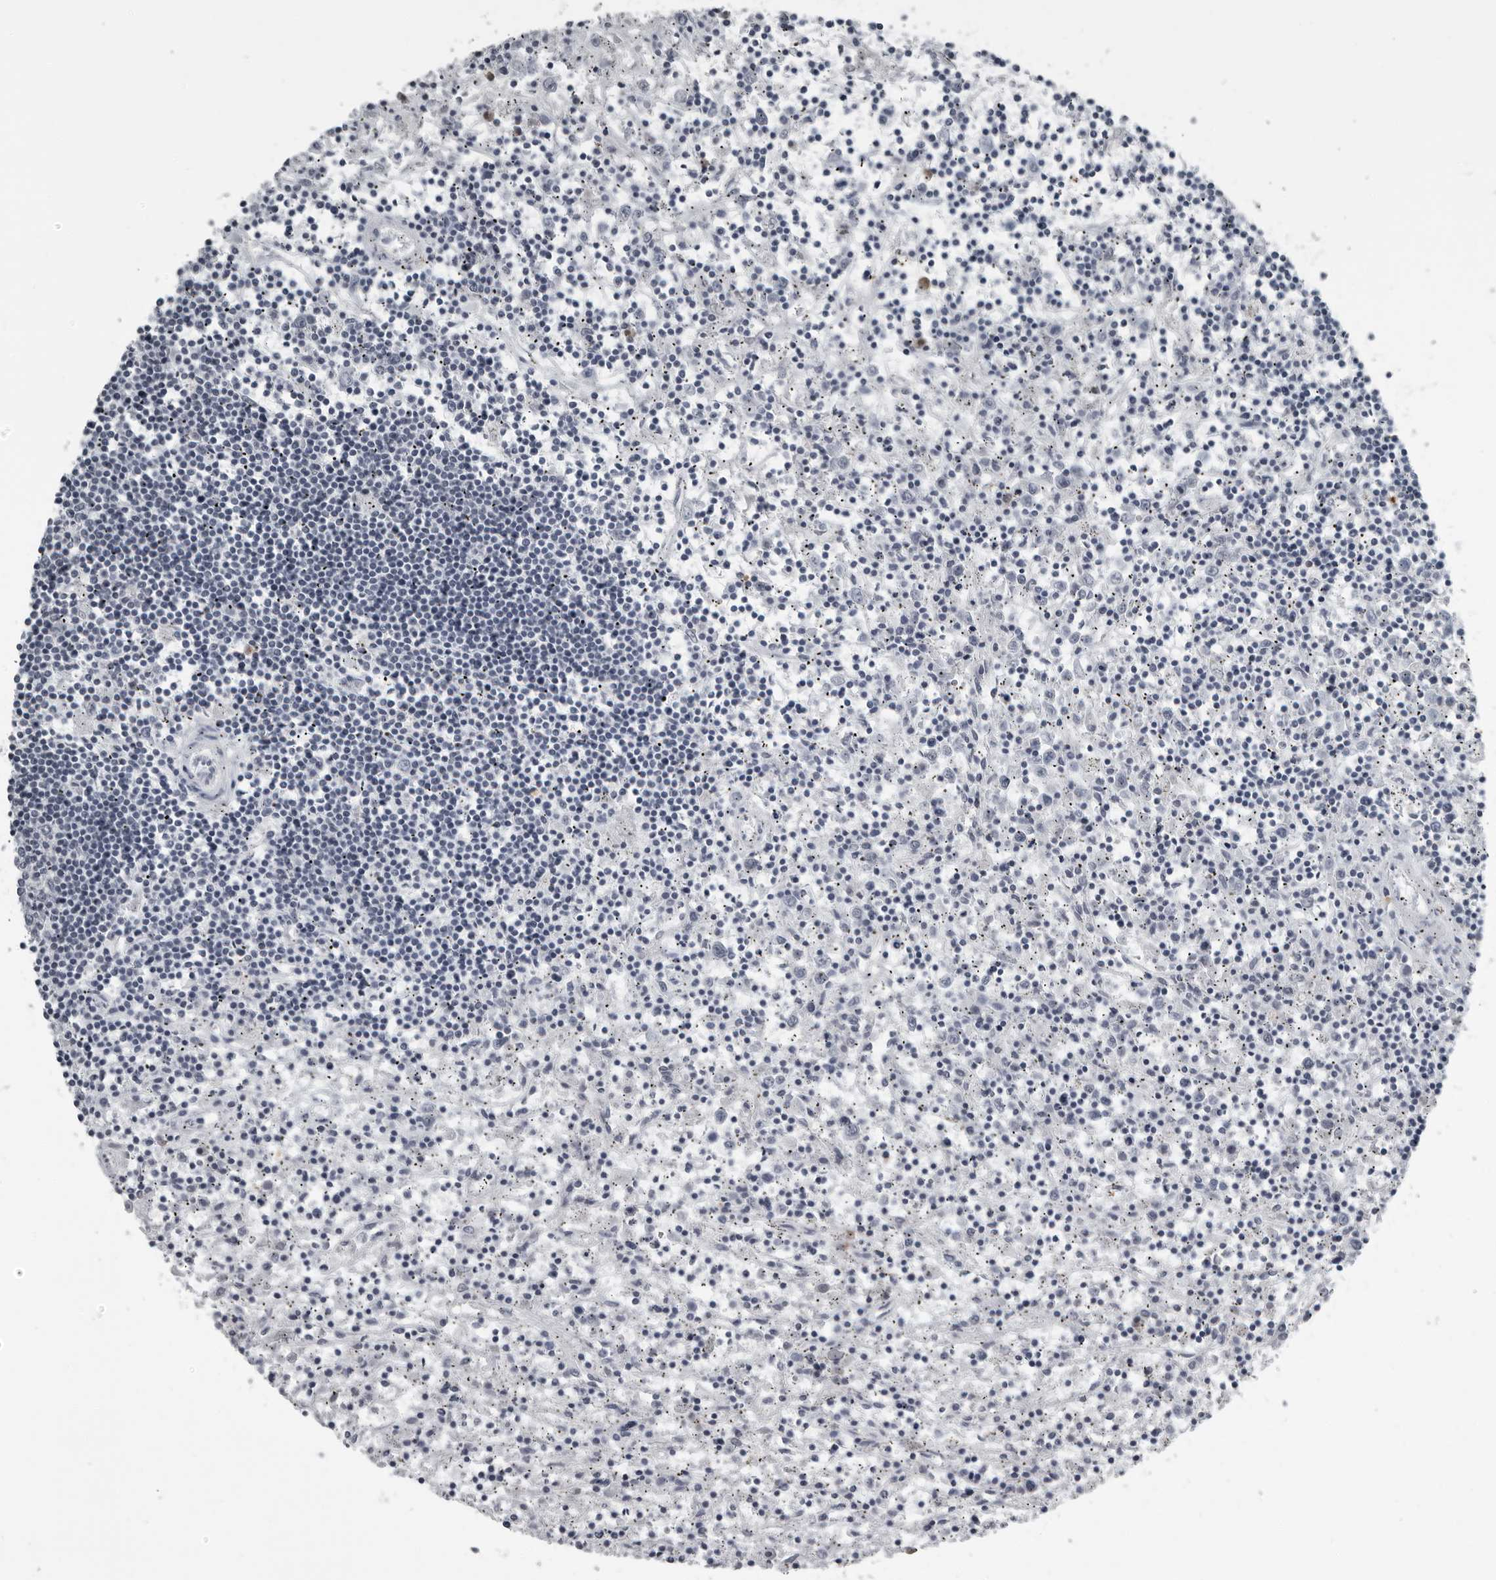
{"staining": {"intensity": "negative", "quantity": "none", "location": "none"}, "tissue": "lymphoma", "cell_type": "Tumor cells", "image_type": "cancer", "snomed": [{"axis": "morphology", "description": "Malignant lymphoma, non-Hodgkin's type, Low grade"}, {"axis": "topography", "description": "Spleen"}], "caption": "Lymphoma stained for a protein using IHC demonstrates no positivity tumor cells.", "gene": "RTCA", "patient": {"sex": "male", "age": 76}}